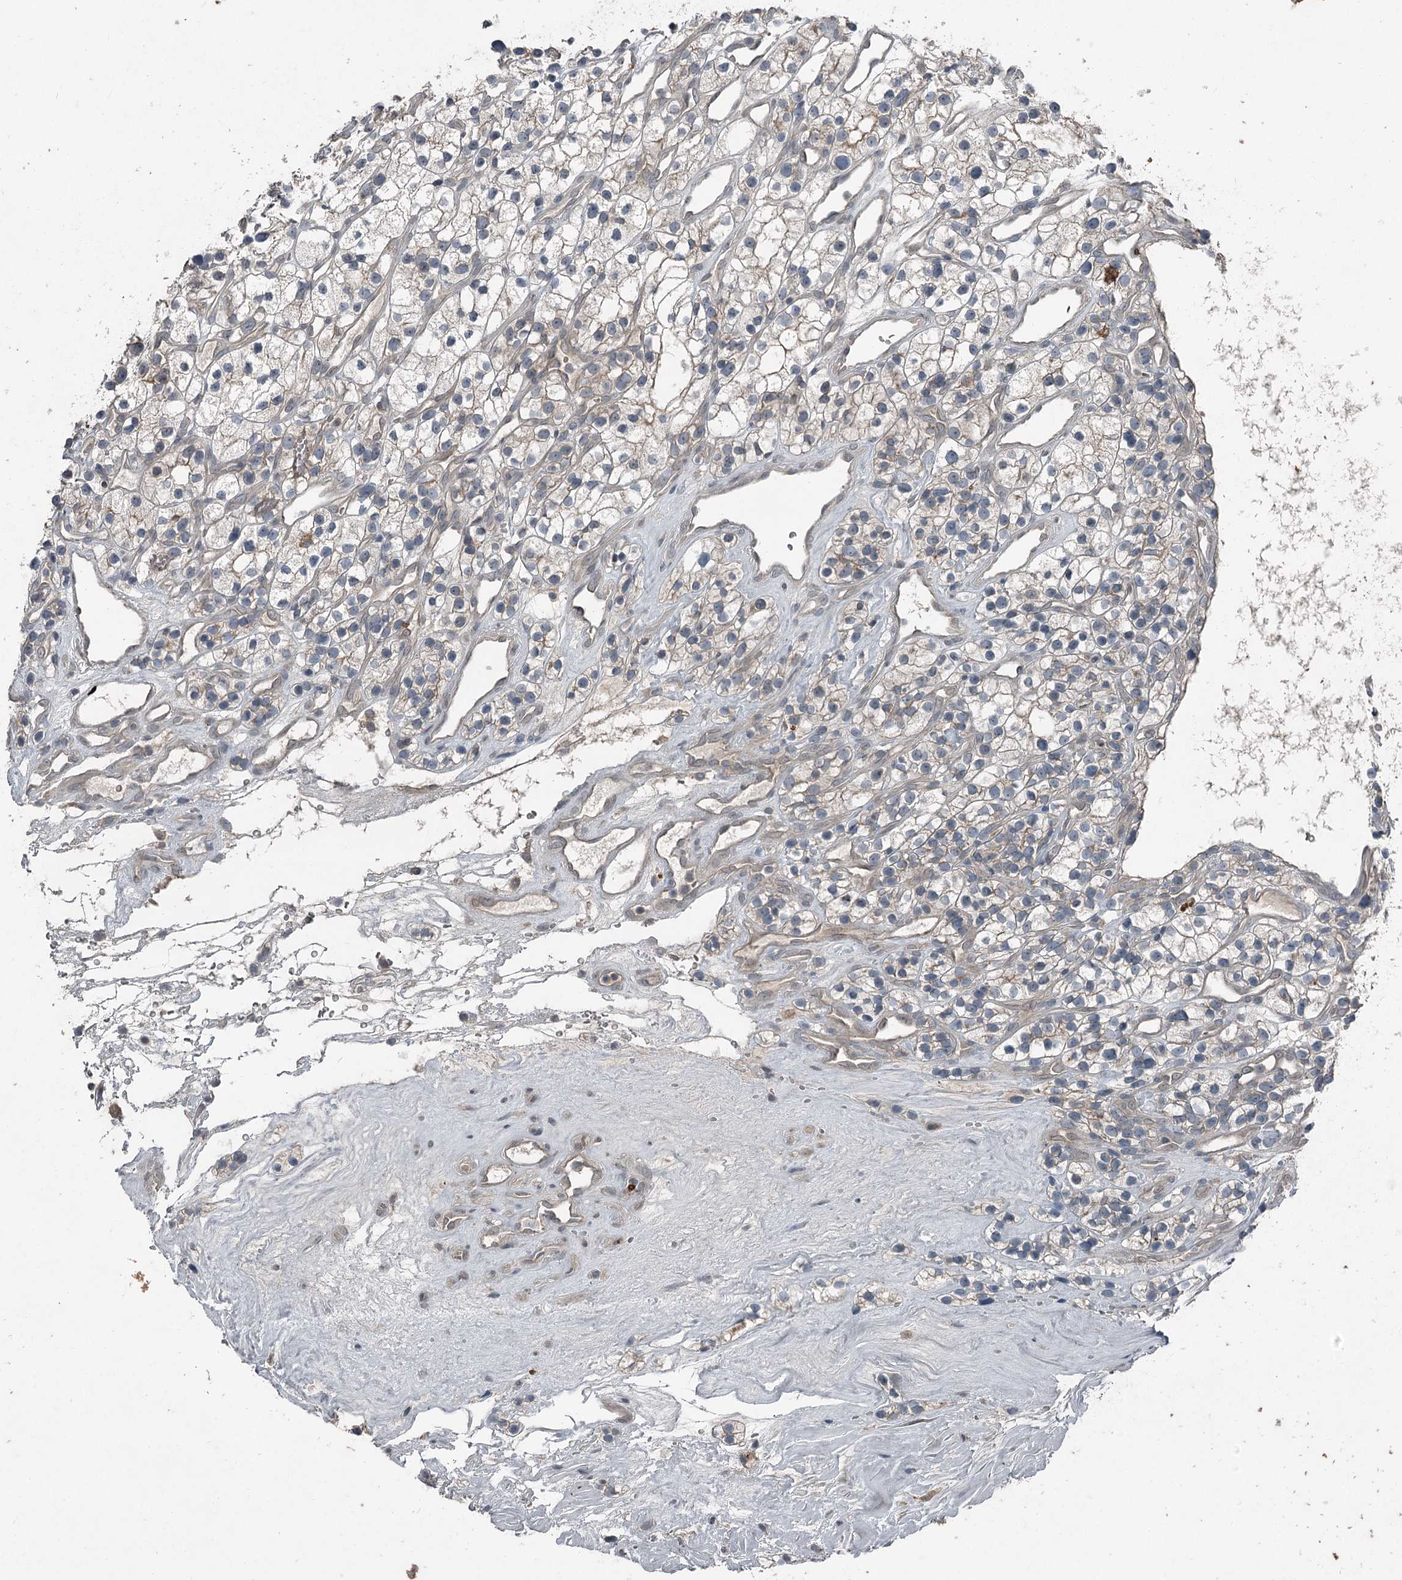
{"staining": {"intensity": "negative", "quantity": "none", "location": "none"}, "tissue": "renal cancer", "cell_type": "Tumor cells", "image_type": "cancer", "snomed": [{"axis": "morphology", "description": "Adenocarcinoma, NOS"}, {"axis": "topography", "description": "Kidney"}], "caption": "Immunohistochemistry (IHC) photomicrograph of neoplastic tissue: renal cancer stained with DAB (3,3'-diaminobenzidine) shows no significant protein staining in tumor cells.", "gene": "SLC39A8", "patient": {"sex": "female", "age": 57}}